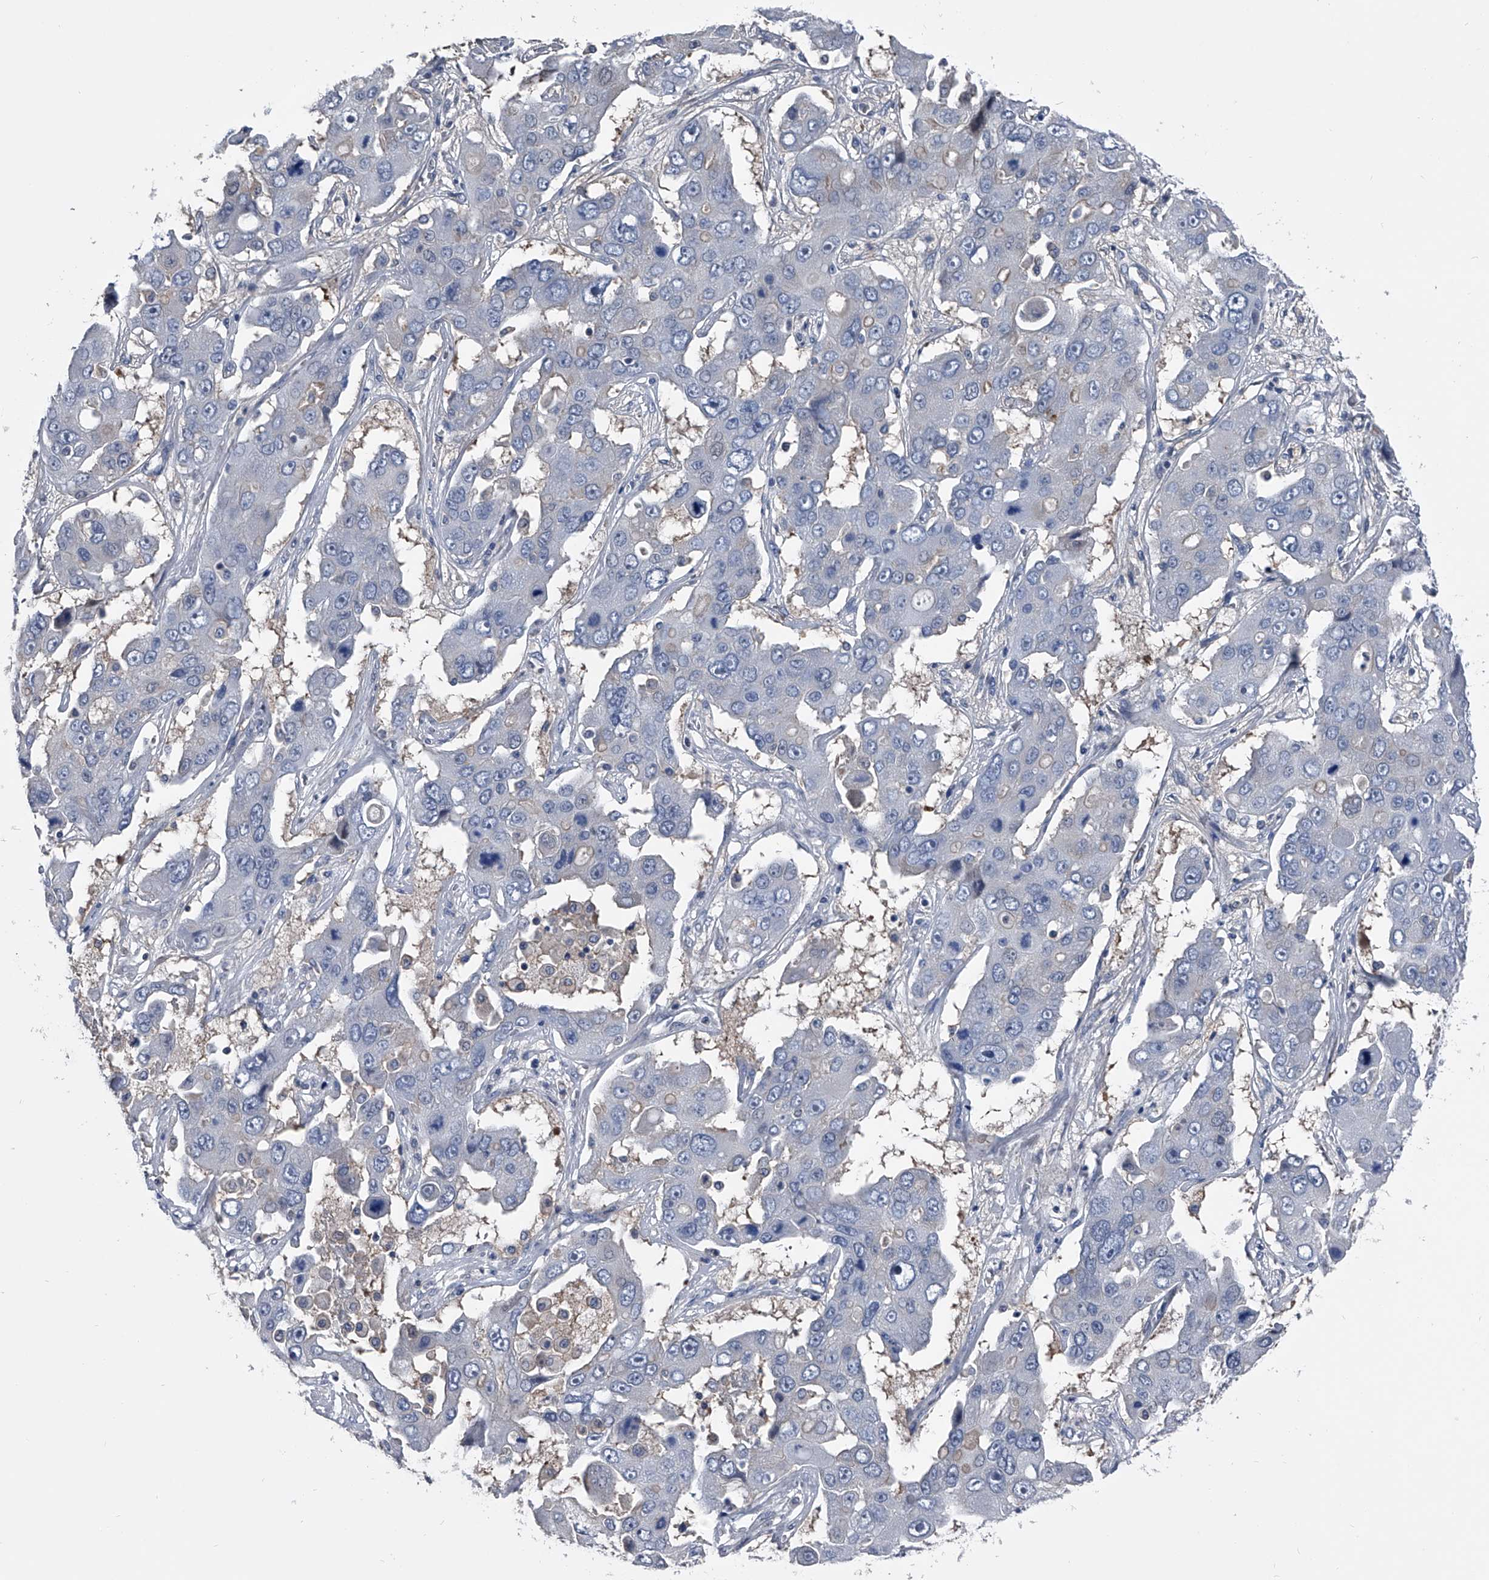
{"staining": {"intensity": "negative", "quantity": "none", "location": "none"}, "tissue": "liver cancer", "cell_type": "Tumor cells", "image_type": "cancer", "snomed": [{"axis": "morphology", "description": "Cholangiocarcinoma"}, {"axis": "topography", "description": "Liver"}], "caption": "Image shows no protein positivity in tumor cells of liver cancer tissue.", "gene": "KIF13A", "patient": {"sex": "male", "age": 67}}